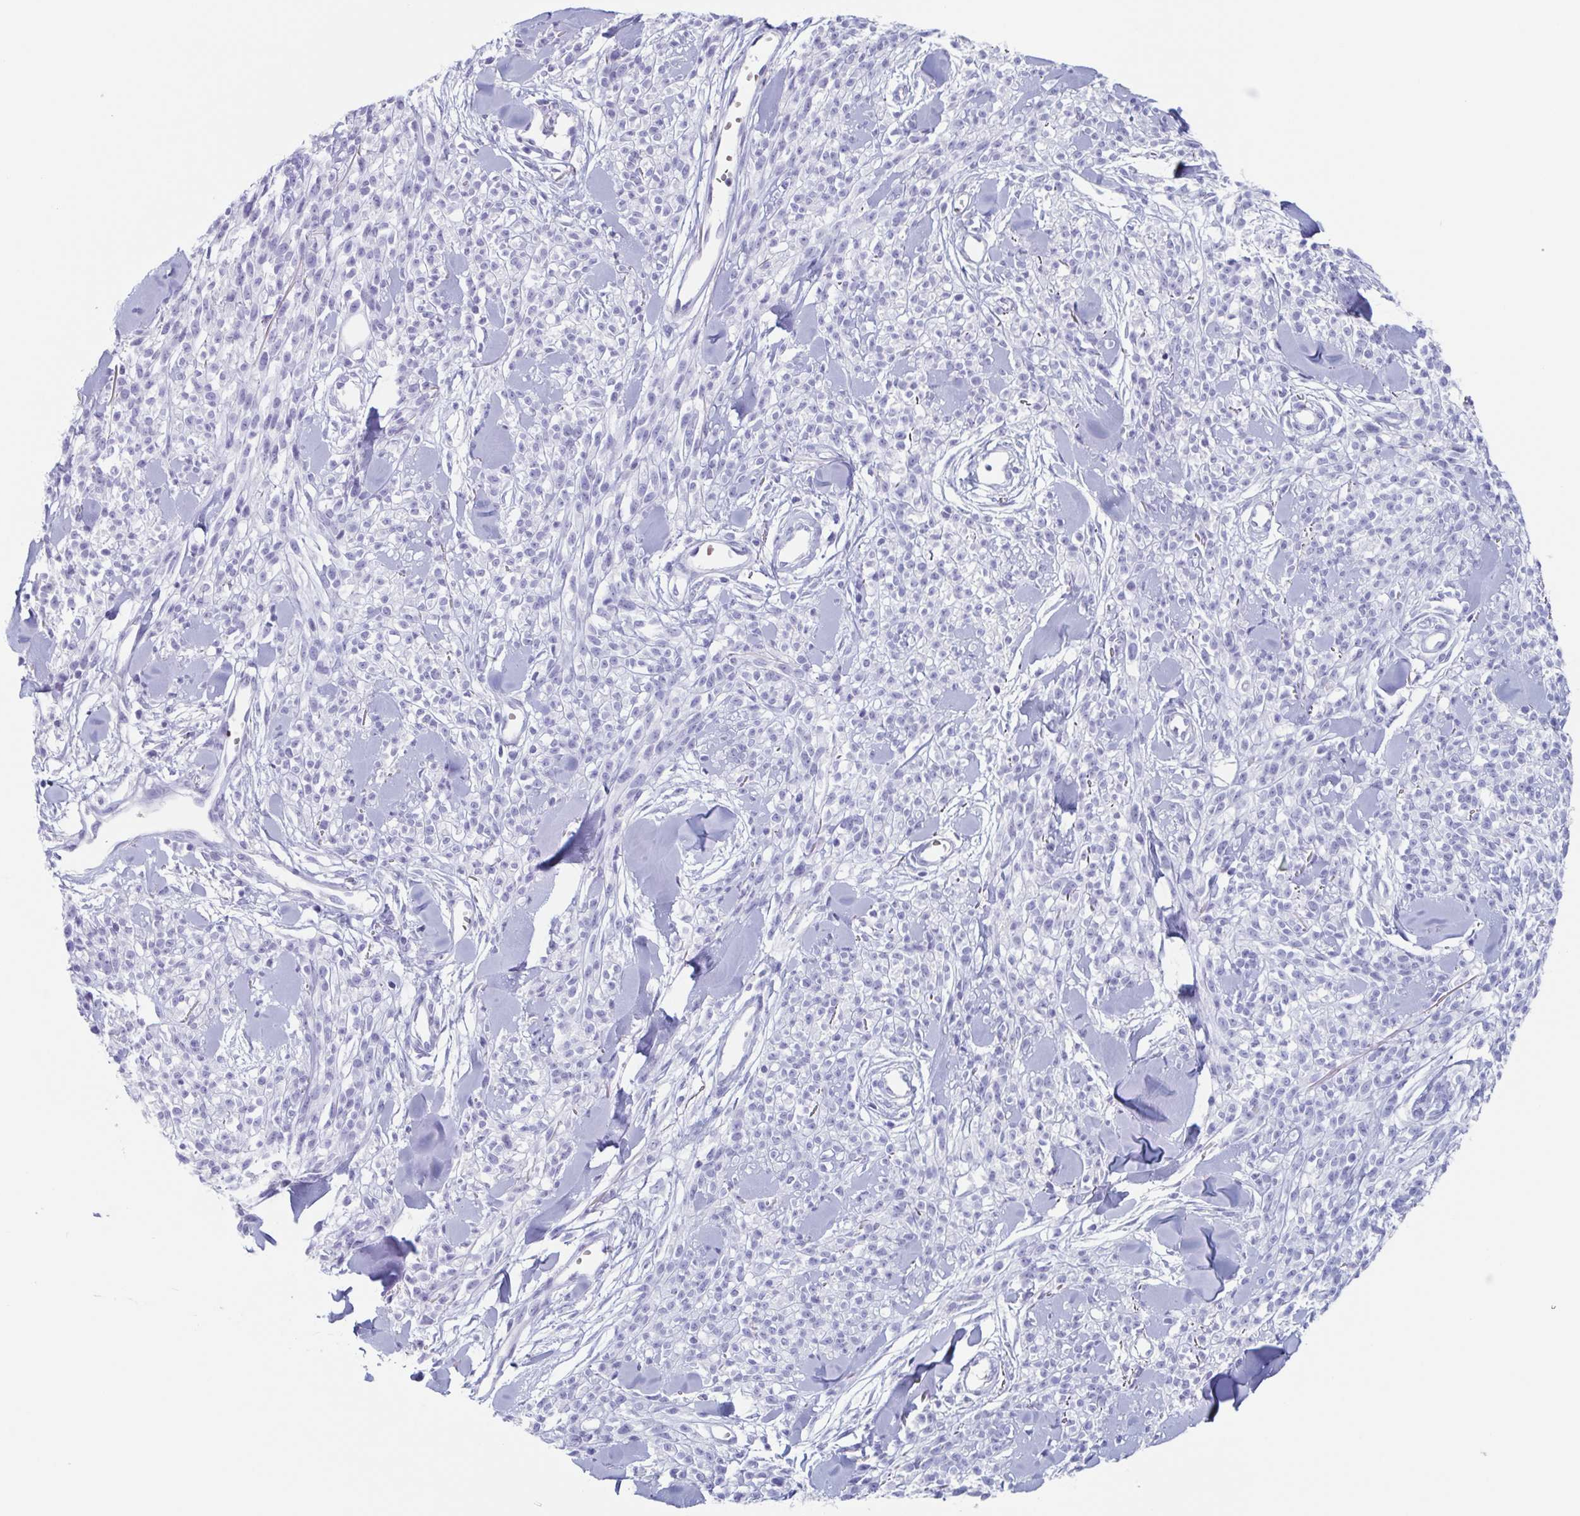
{"staining": {"intensity": "negative", "quantity": "none", "location": "none"}, "tissue": "melanoma", "cell_type": "Tumor cells", "image_type": "cancer", "snomed": [{"axis": "morphology", "description": "Malignant melanoma, NOS"}, {"axis": "topography", "description": "Skin"}, {"axis": "topography", "description": "Skin of trunk"}], "caption": "IHC photomicrograph of malignant melanoma stained for a protein (brown), which demonstrates no expression in tumor cells. (DAB immunohistochemistry (IHC) visualized using brightfield microscopy, high magnification).", "gene": "BPI", "patient": {"sex": "male", "age": 74}}